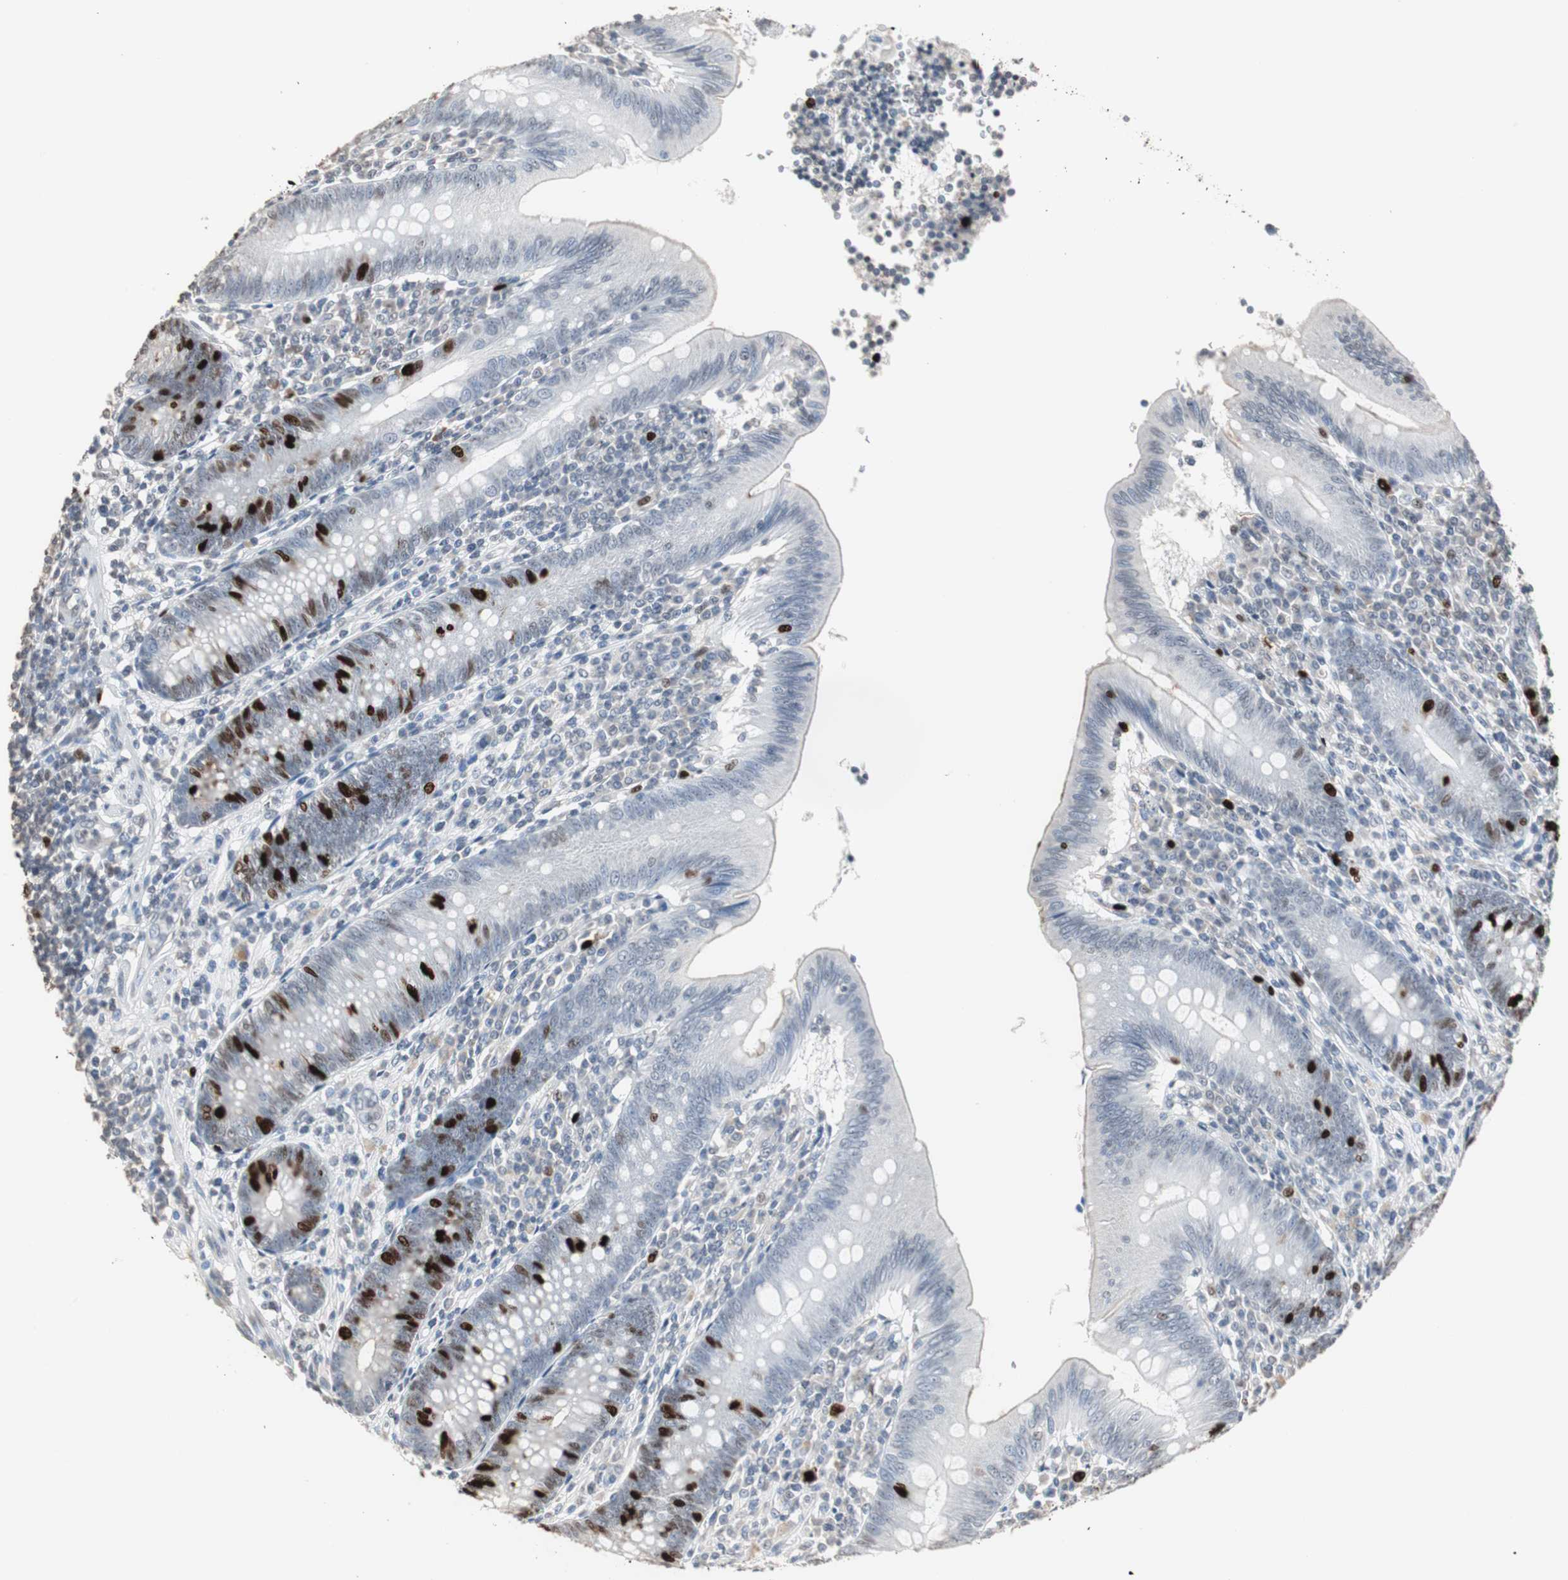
{"staining": {"intensity": "strong", "quantity": "<25%", "location": "nuclear"}, "tissue": "appendix", "cell_type": "Glandular cells", "image_type": "normal", "snomed": [{"axis": "morphology", "description": "Normal tissue, NOS"}, {"axis": "morphology", "description": "Inflammation, NOS"}, {"axis": "topography", "description": "Appendix"}], "caption": "Brown immunohistochemical staining in benign appendix demonstrates strong nuclear staining in approximately <25% of glandular cells. Using DAB (3,3'-diaminobenzidine) (brown) and hematoxylin (blue) stains, captured at high magnification using brightfield microscopy.", "gene": "TOP2A", "patient": {"sex": "male", "age": 46}}